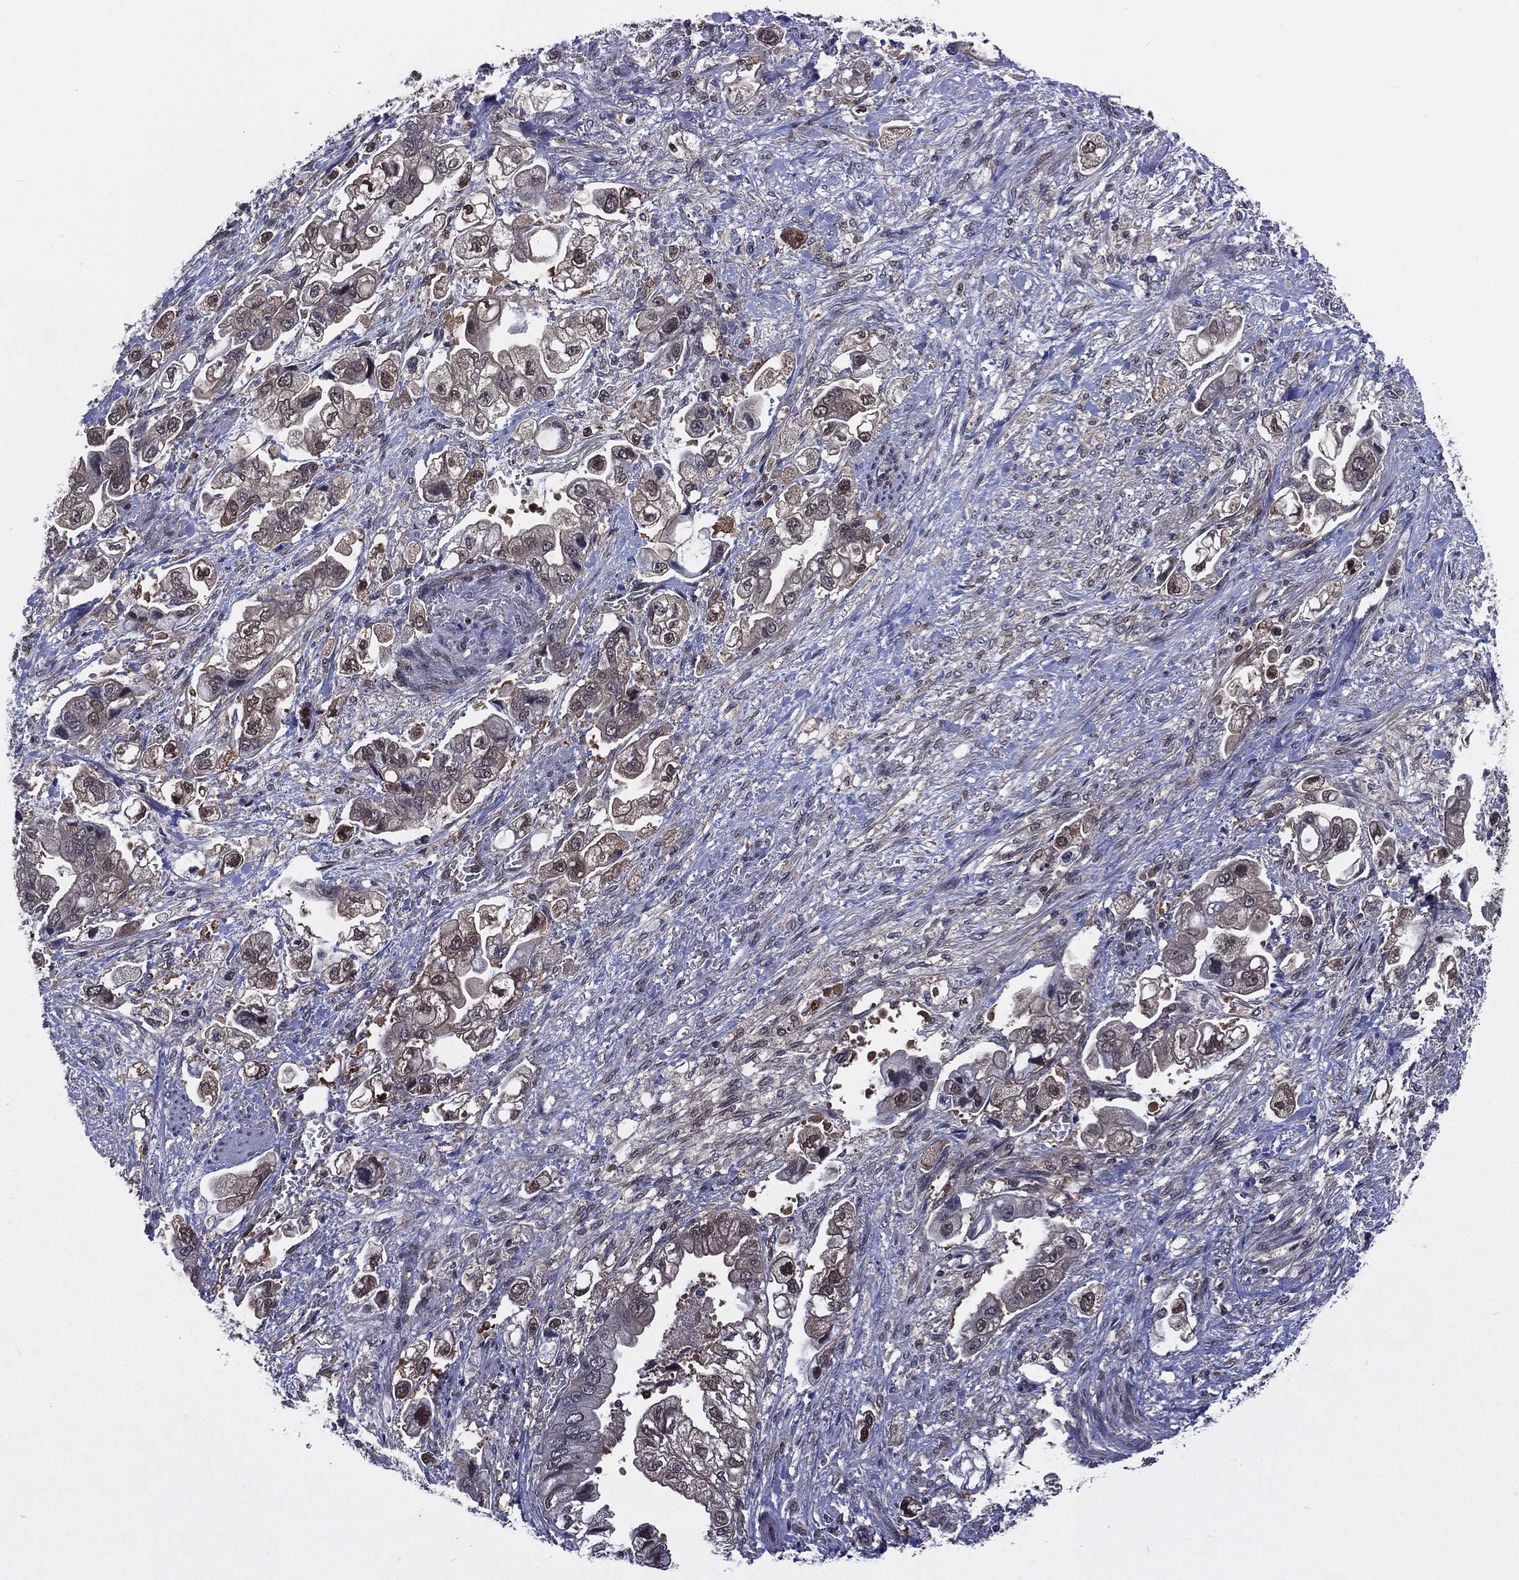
{"staining": {"intensity": "negative", "quantity": "none", "location": "none"}, "tissue": "stomach cancer", "cell_type": "Tumor cells", "image_type": "cancer", "snomed": [{"axis": "morphology", "description": "Normal tissue, NOS"}, {"axis": "morphology", "description": "Adenocarcinoma, NOS"}, {"axis": "topography", "description": "Stomach"}], "caption": "There is no significant staining in tumor cells of stomach cancer (adenocarcinoma).", "gene": "MTAP", "patient": {"sex": "male", "age": 62}}